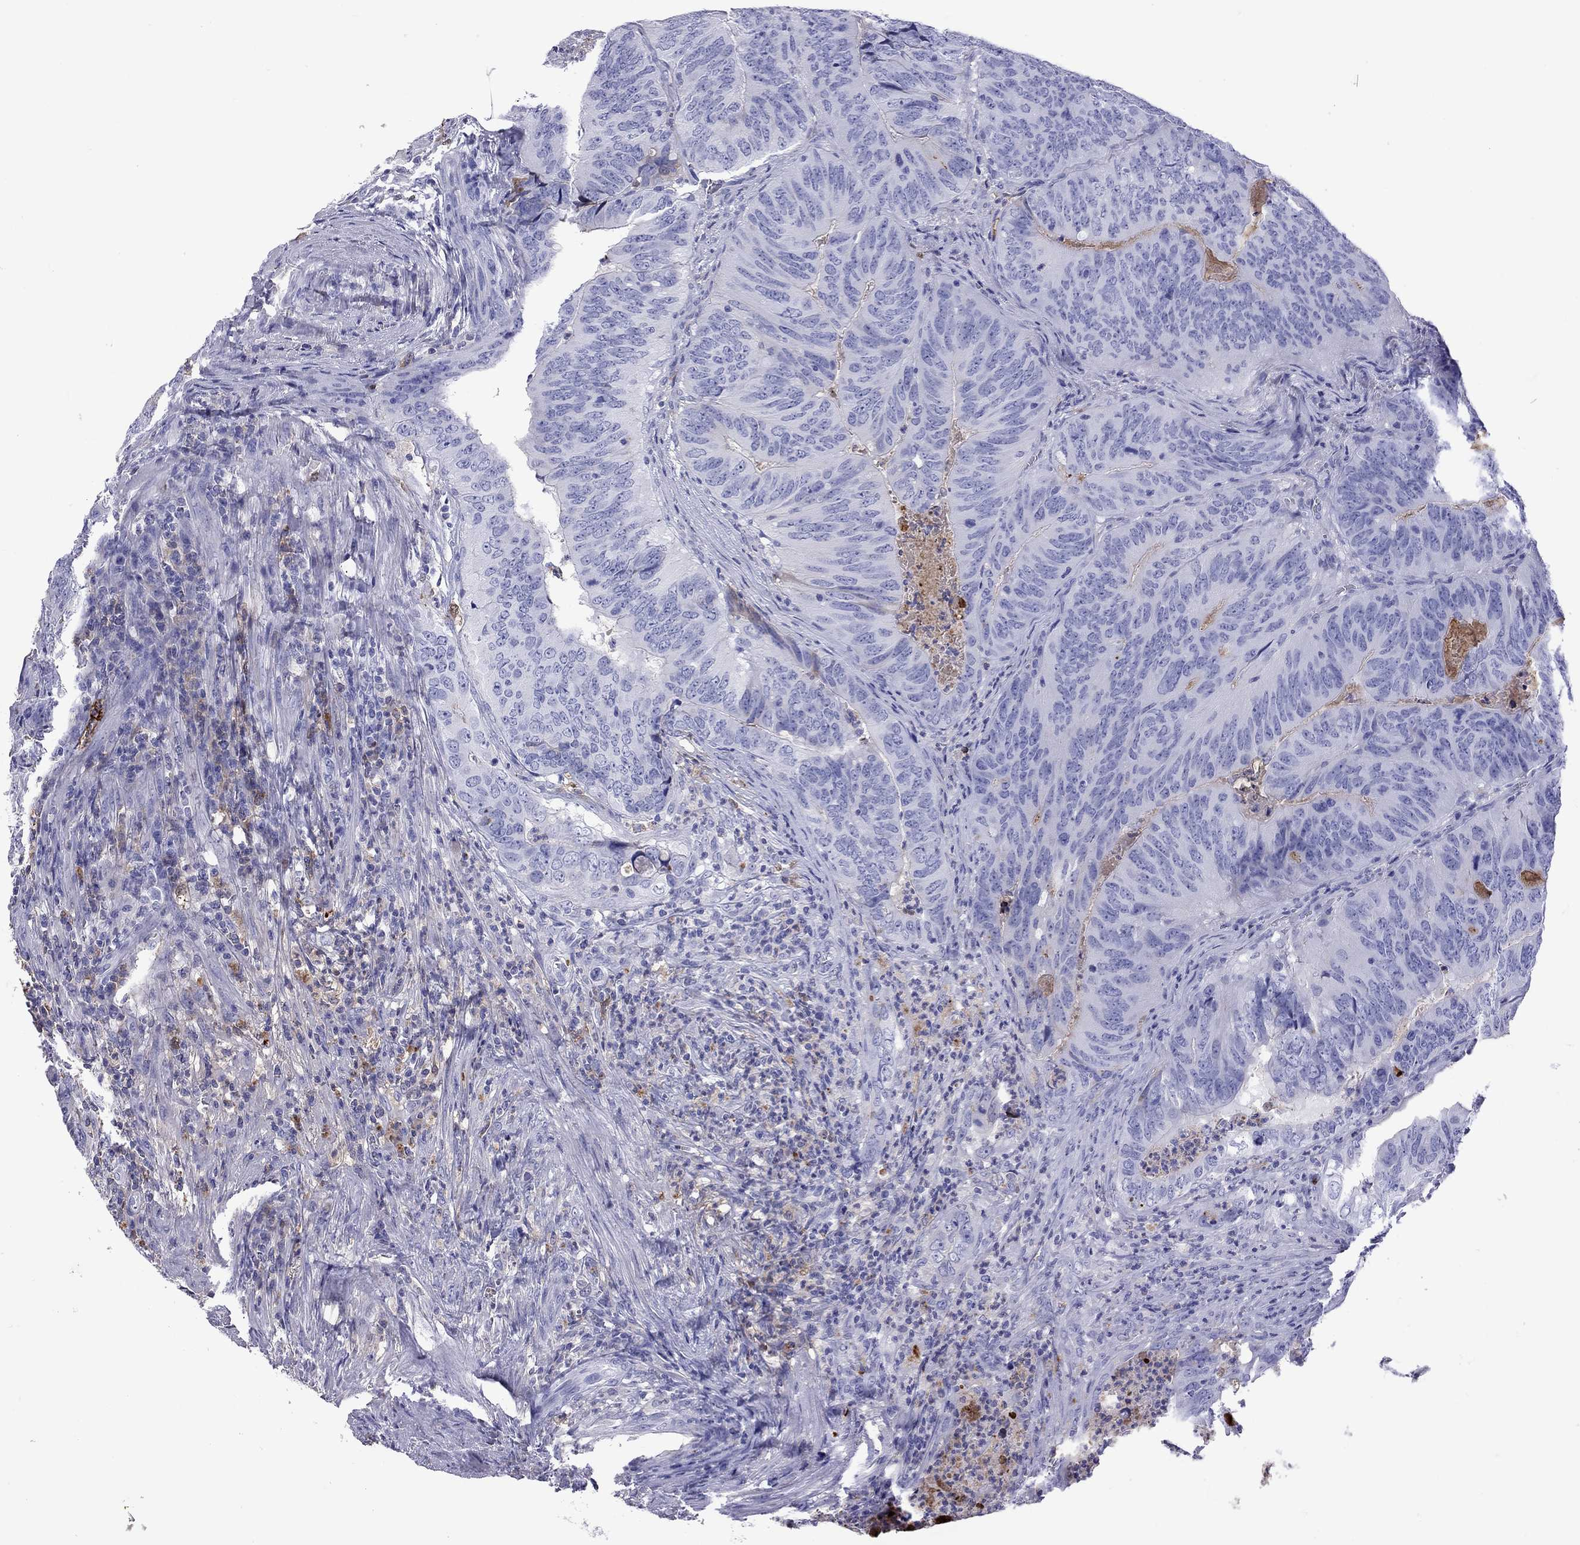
{"staining": {"intensity": "negative", "quantity": "none", "location": "none"}, "tissue": "colorectal cancer", "cell_type": "Tumor cells", "image_type": "cancer", "snomed": [{"axis": "morphology", "description": "Adenocarcinoma, NOS"}, {"axis": "topography", "description": "Colon"}], "caption": "An image of human colorectal adenocarcinoma is negative for staining in tumor cells.", "gene": "SERPINA3", "patient": {"sex": "male", "age": 79}}